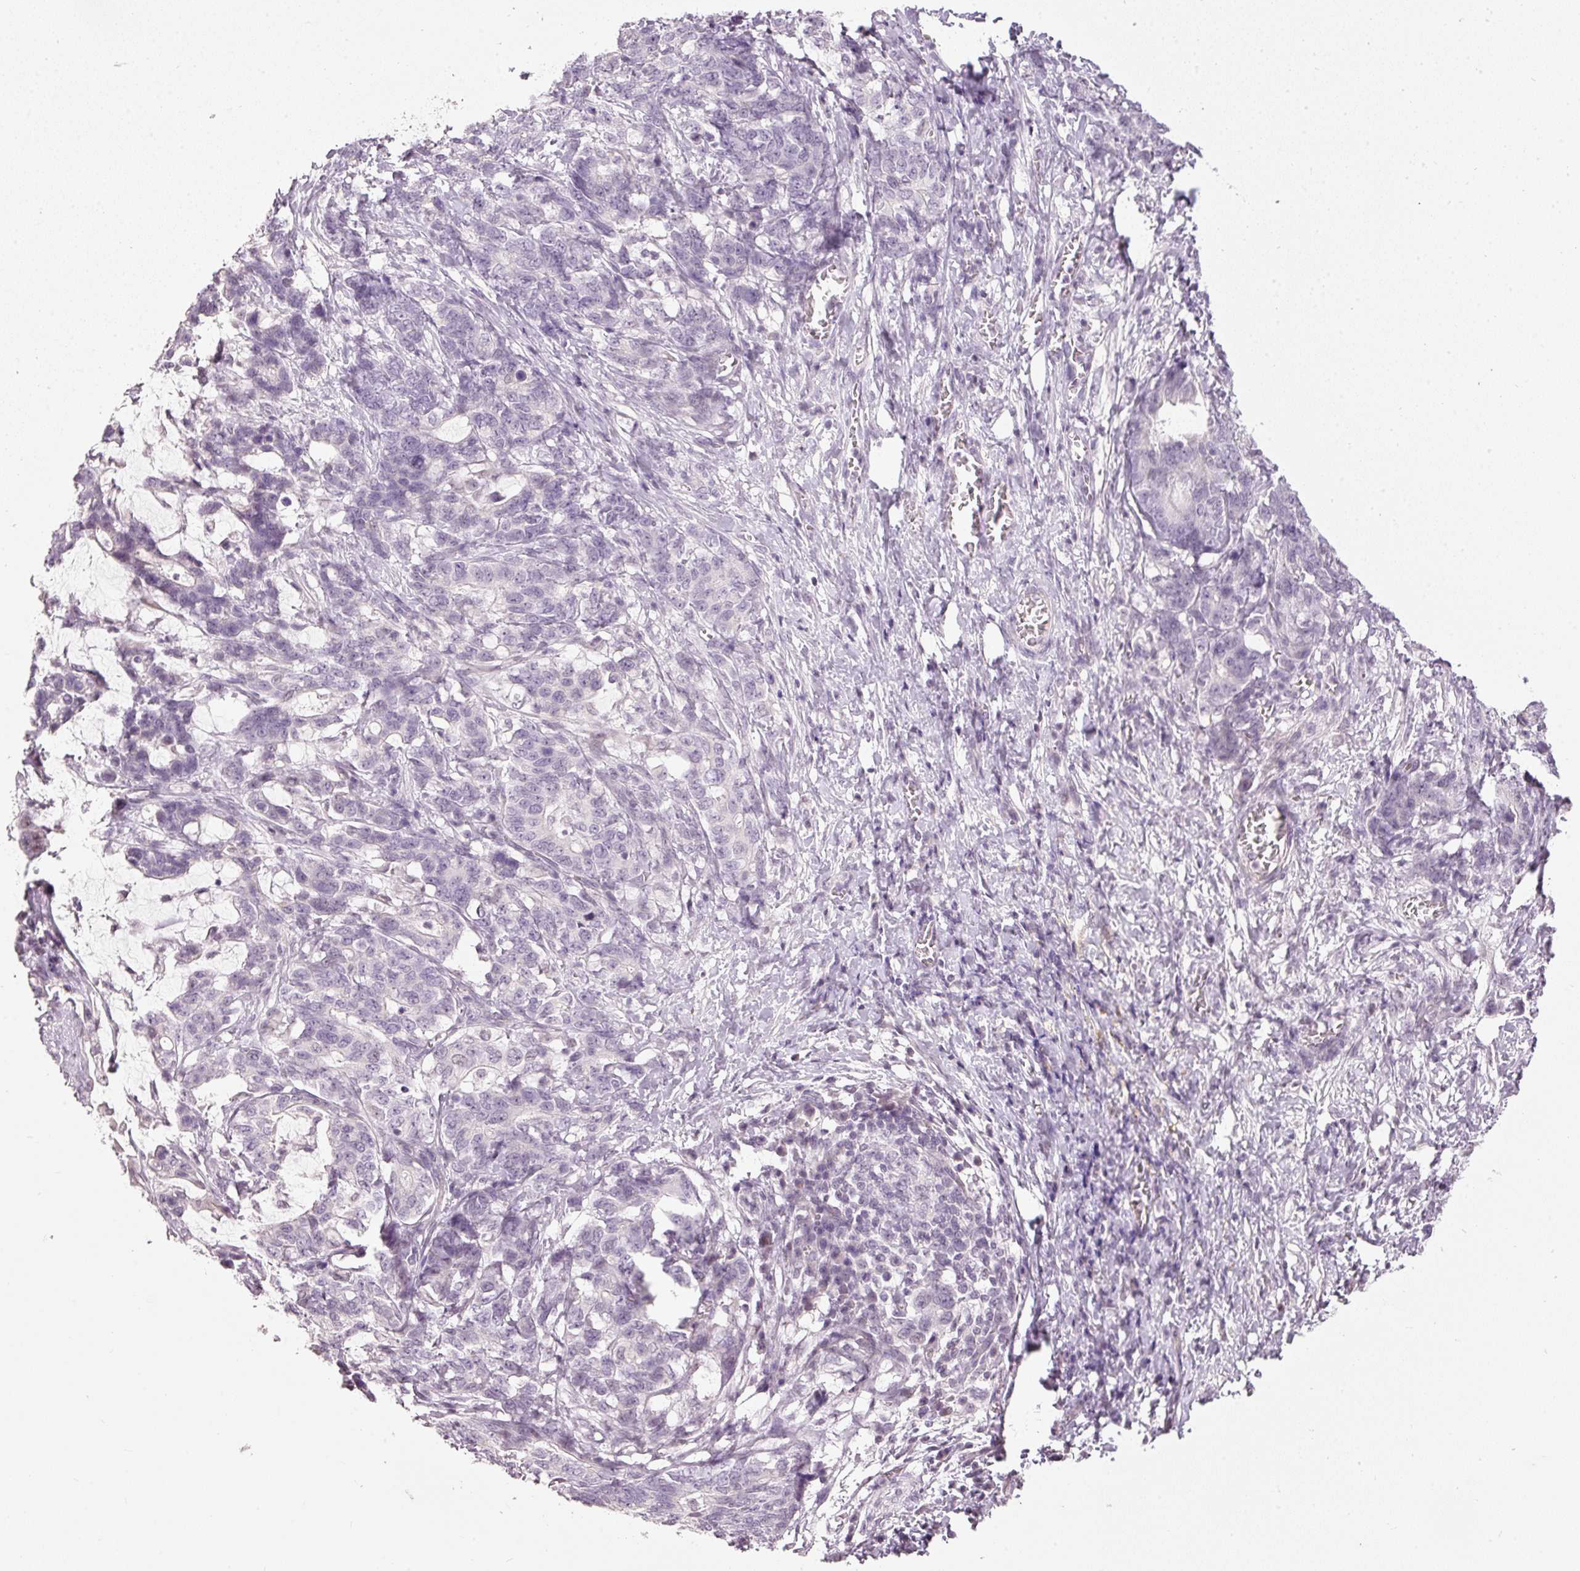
{"staining": {"intensity": "negative", "quantity": "none", "location": "none"}, "tissue": "stomach cancer", "cell_type": "Tumor cells", "image_type": "cancer", "snomed": [{"axis": "morphology", "description": "Normal tissue, NOS"}, {"axis": "morphology", "description": "Adenocarcinoma, NOS"}, {"axis": "topography", "description": "Stomach"}], "caption": "This is a micrograph of immunohistochemistry staining of stomach cancer (adenocarcinoma), which shows no expression in tumor cells.", "gene": "NRDE2", "patient": {"sex": "female", "age": 64}}